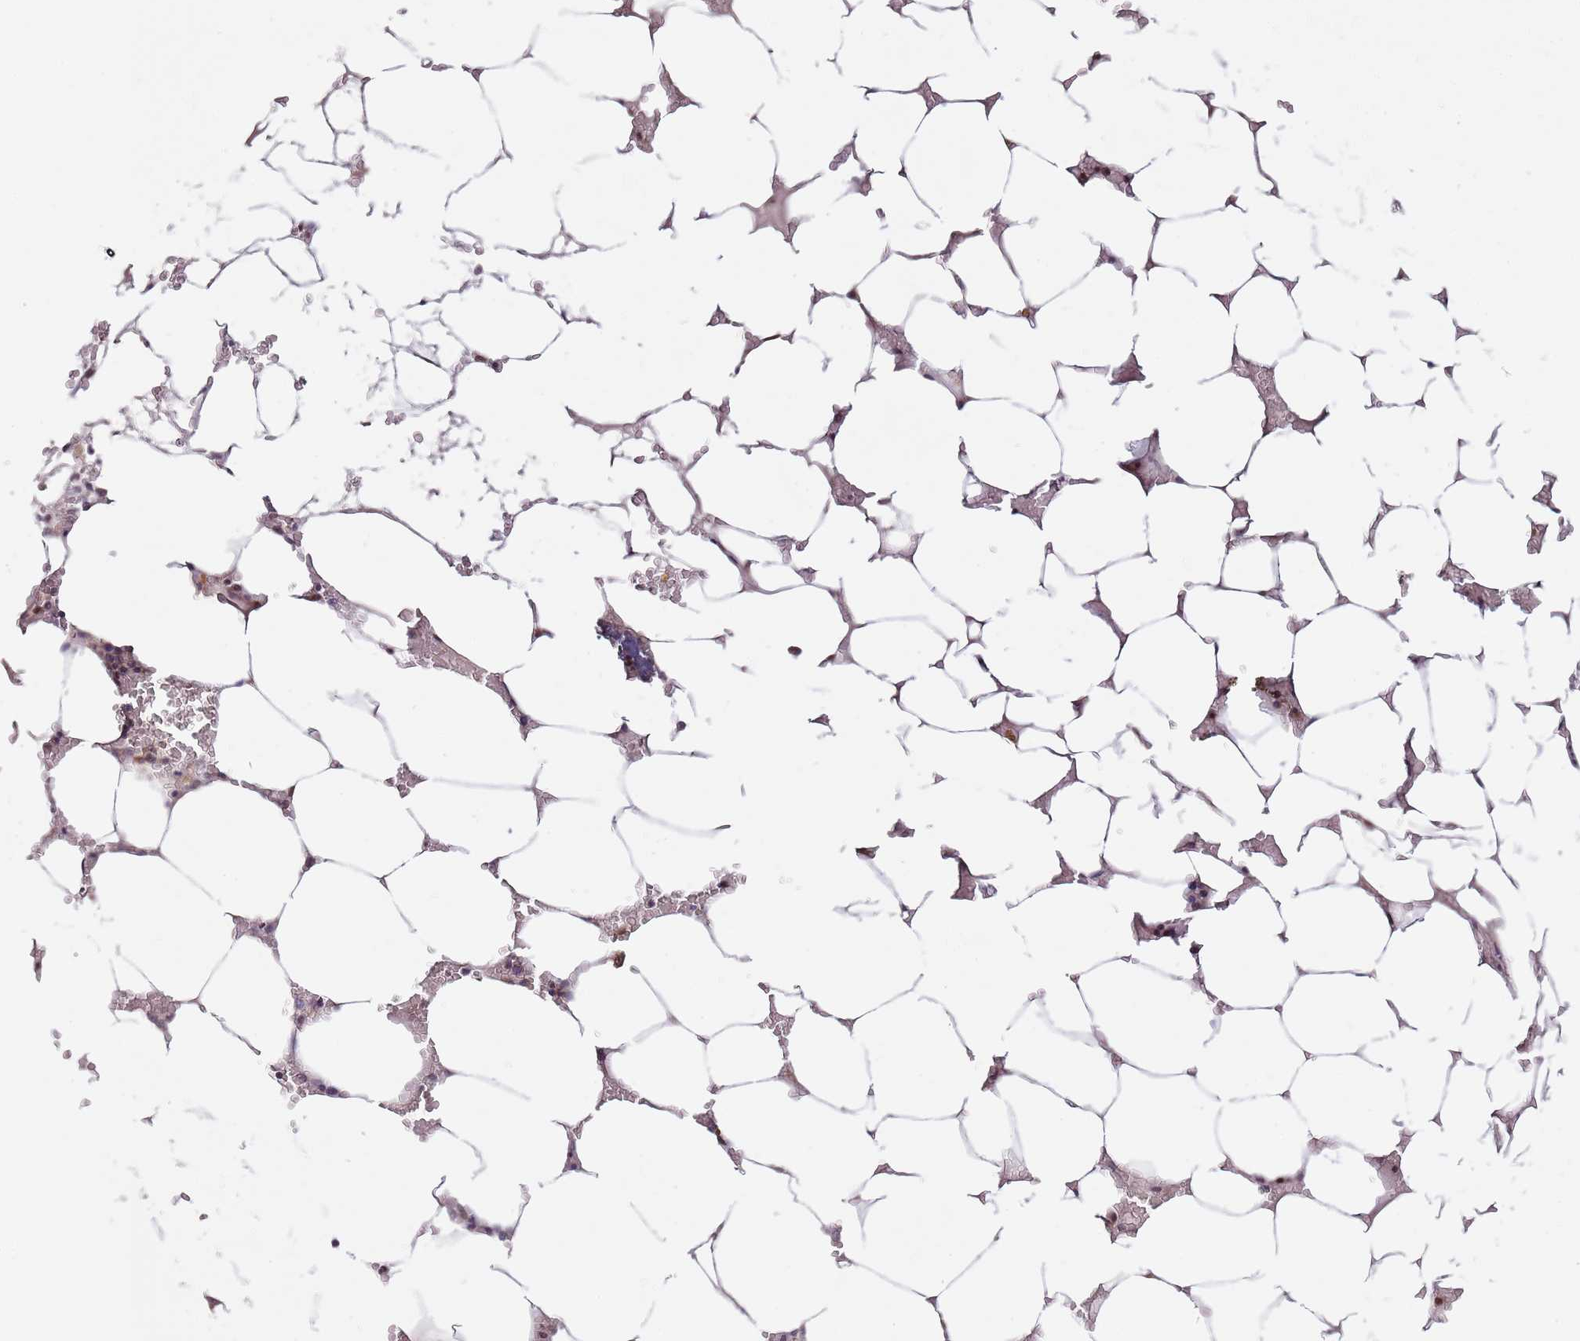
{"staining": {"intensity": "weak", "quantity": "<25%", "location": "cytoplasmic/membranous"}, "tissue": "bone marrow", "cell_type": "Hematopoietic cells", "image_type": "normal", "snomed": [{"axis": "morphology", "description": "Normal tissue, NOS"}, {"axis": "topography", "description": "Bone marrow"}], "caption": "Hematopoietic cells show no significant protein expression in unremarkable bone marrow. (DAB immunohistochemistry visualized using brightfield microscopy, high magnification).", "gene": "TBC1D9", "patient": {"sex": "male", "age": 70}}